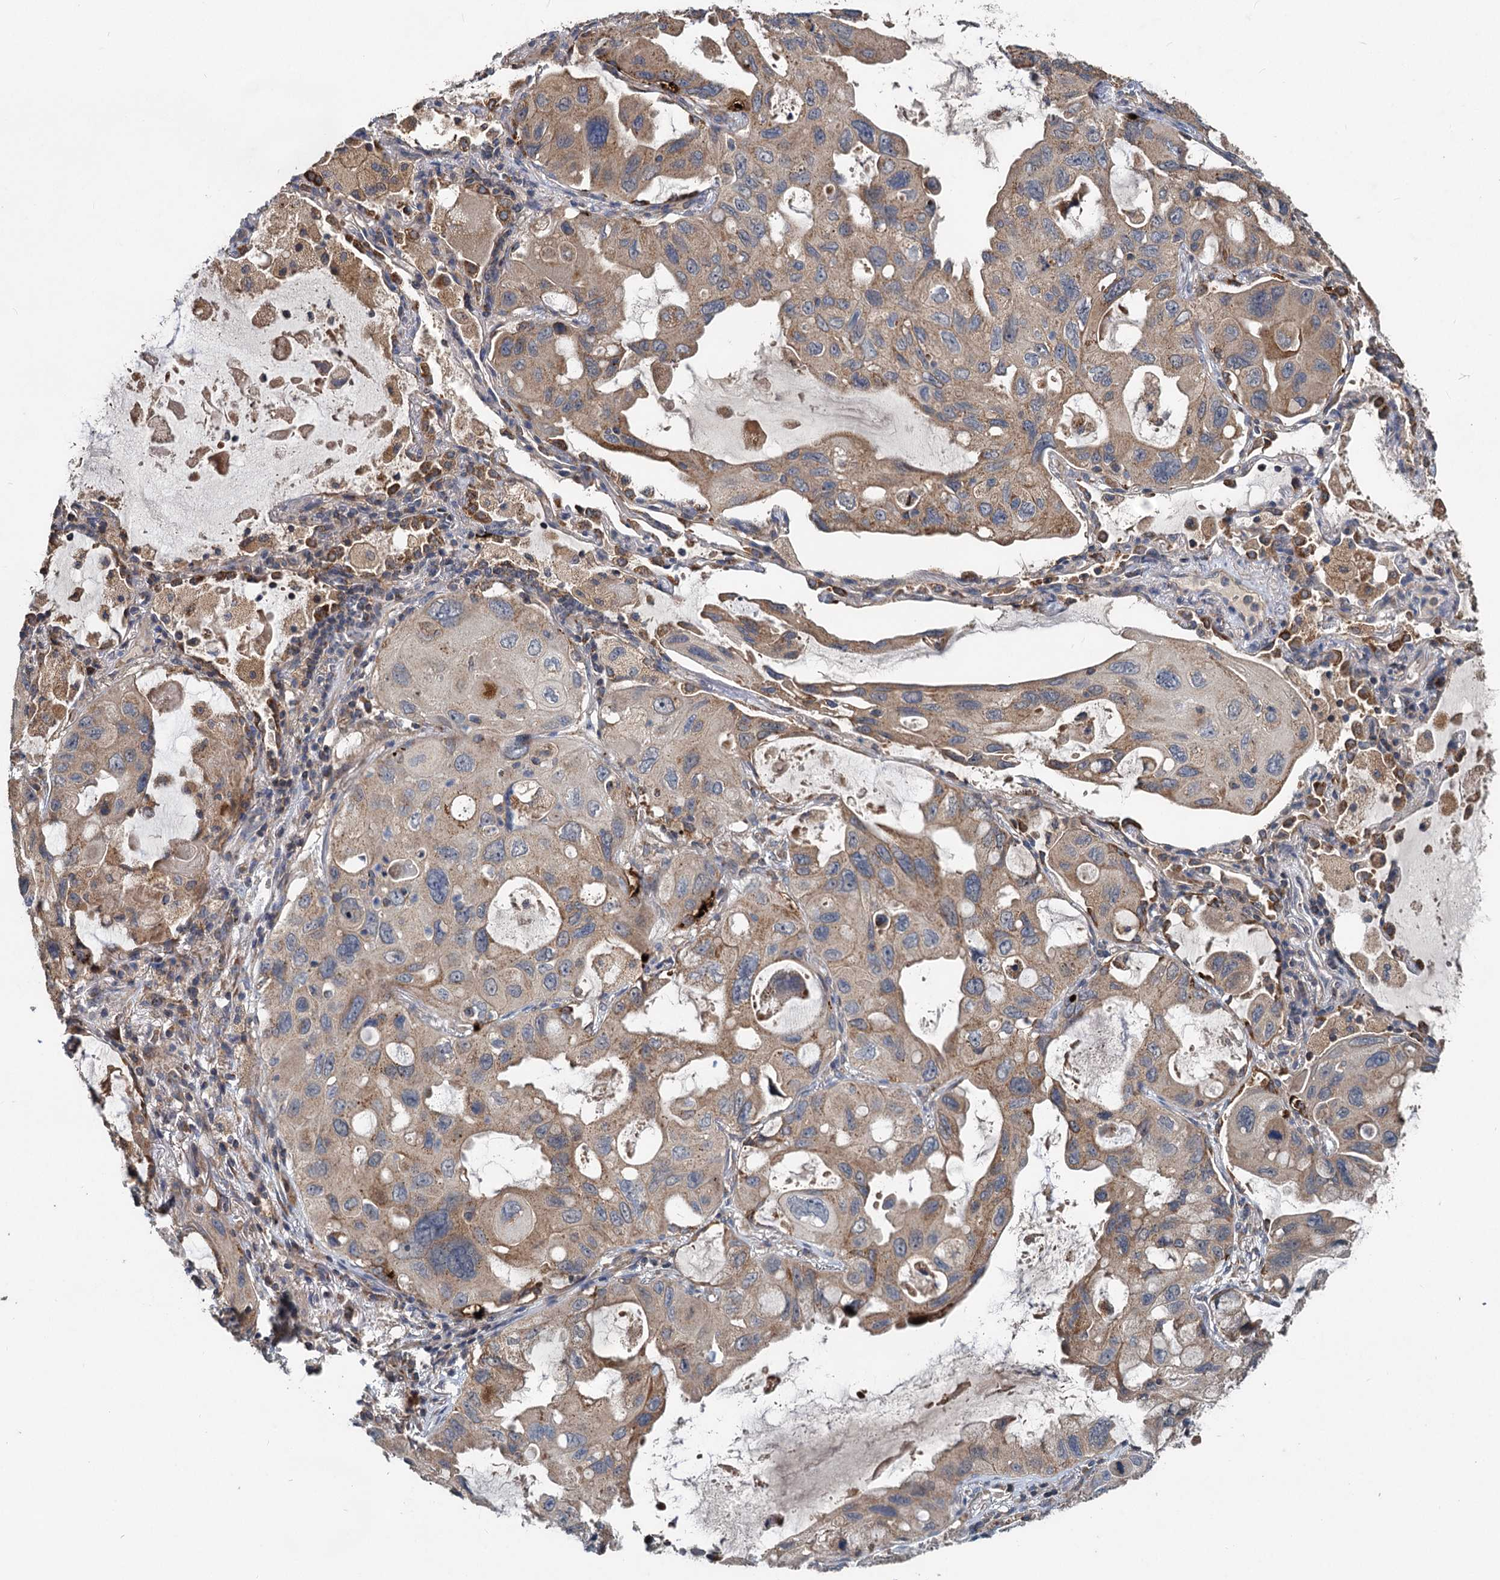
{"staining": {"intensity": "weak", "quantity": ">75%", "location": "cytoplasmic/membranous"}, "tissue": "lung cancer", "cell_type": "Tumor cells", "image_type": "cancer", "snomed": [{"axis": "morphology", "description": "Squamous cell carcinoma, NOS"}, {"axis": "topography", "description": "Lung"}], "caption": "A histopathology image of human lung squamous cell carcinoma stained for a protein demonstrates weak cytoplasmic/membranous brown staining in tumor cells.", "gene": "OTUB1", "patient": {"sex": "female", "age": 73}}